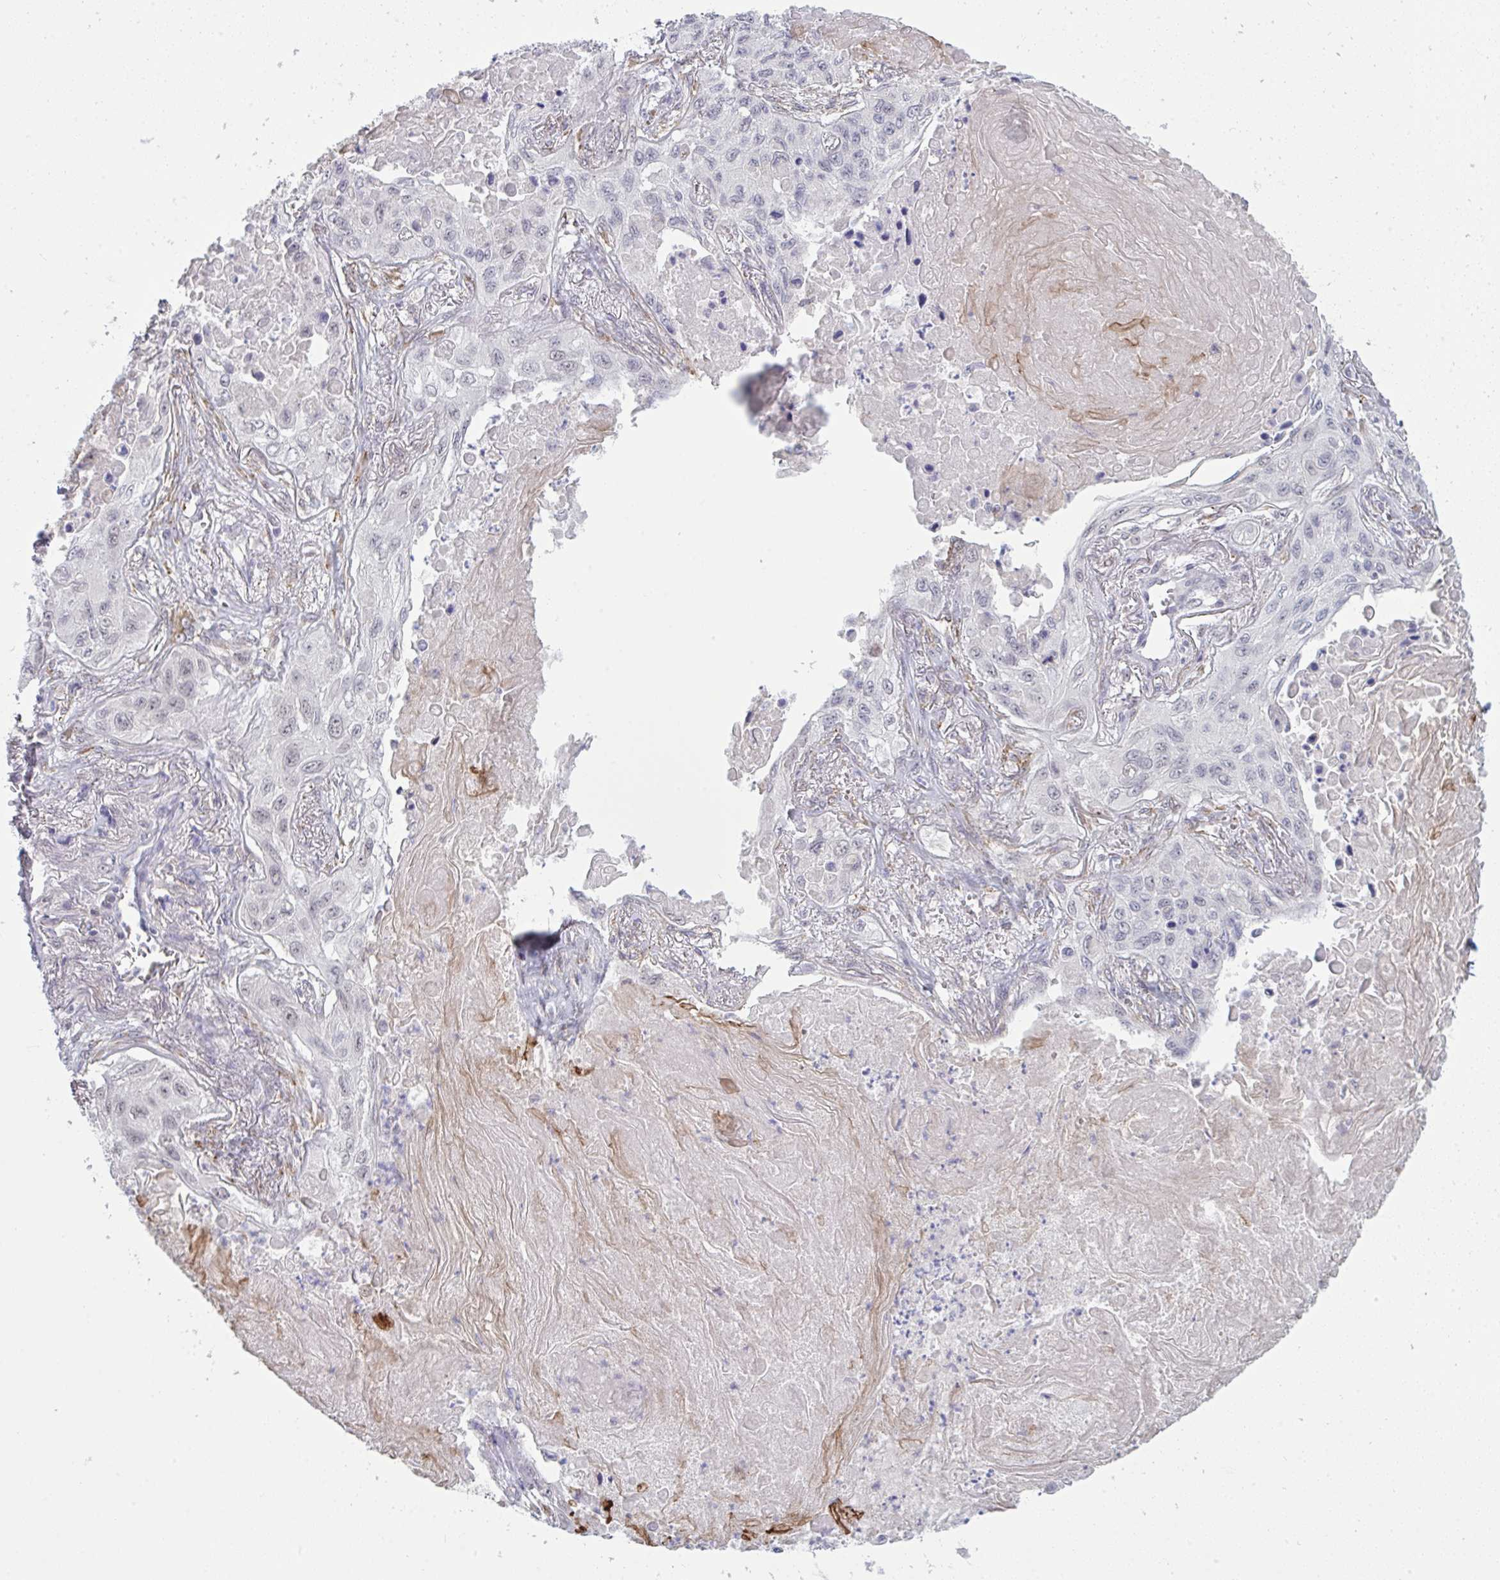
{"staining": {"intensity": "negative", "quantity": "none", "location": "none"}, "tissue": "lung cancer", "cell_type": "Tumor cells", "image_type": "cancer", "snomed": [{"axis": "morphology", "description": "Squamous cell carcinoma, NOS"}, {"axis": "topography", "description": "Lung"}], "caption": "Tumor cells are negative for protein expression in human lung squamous cell carcinoma.", "gene": "ZNF784", "patient": {"sex": "male", "age": 75}}